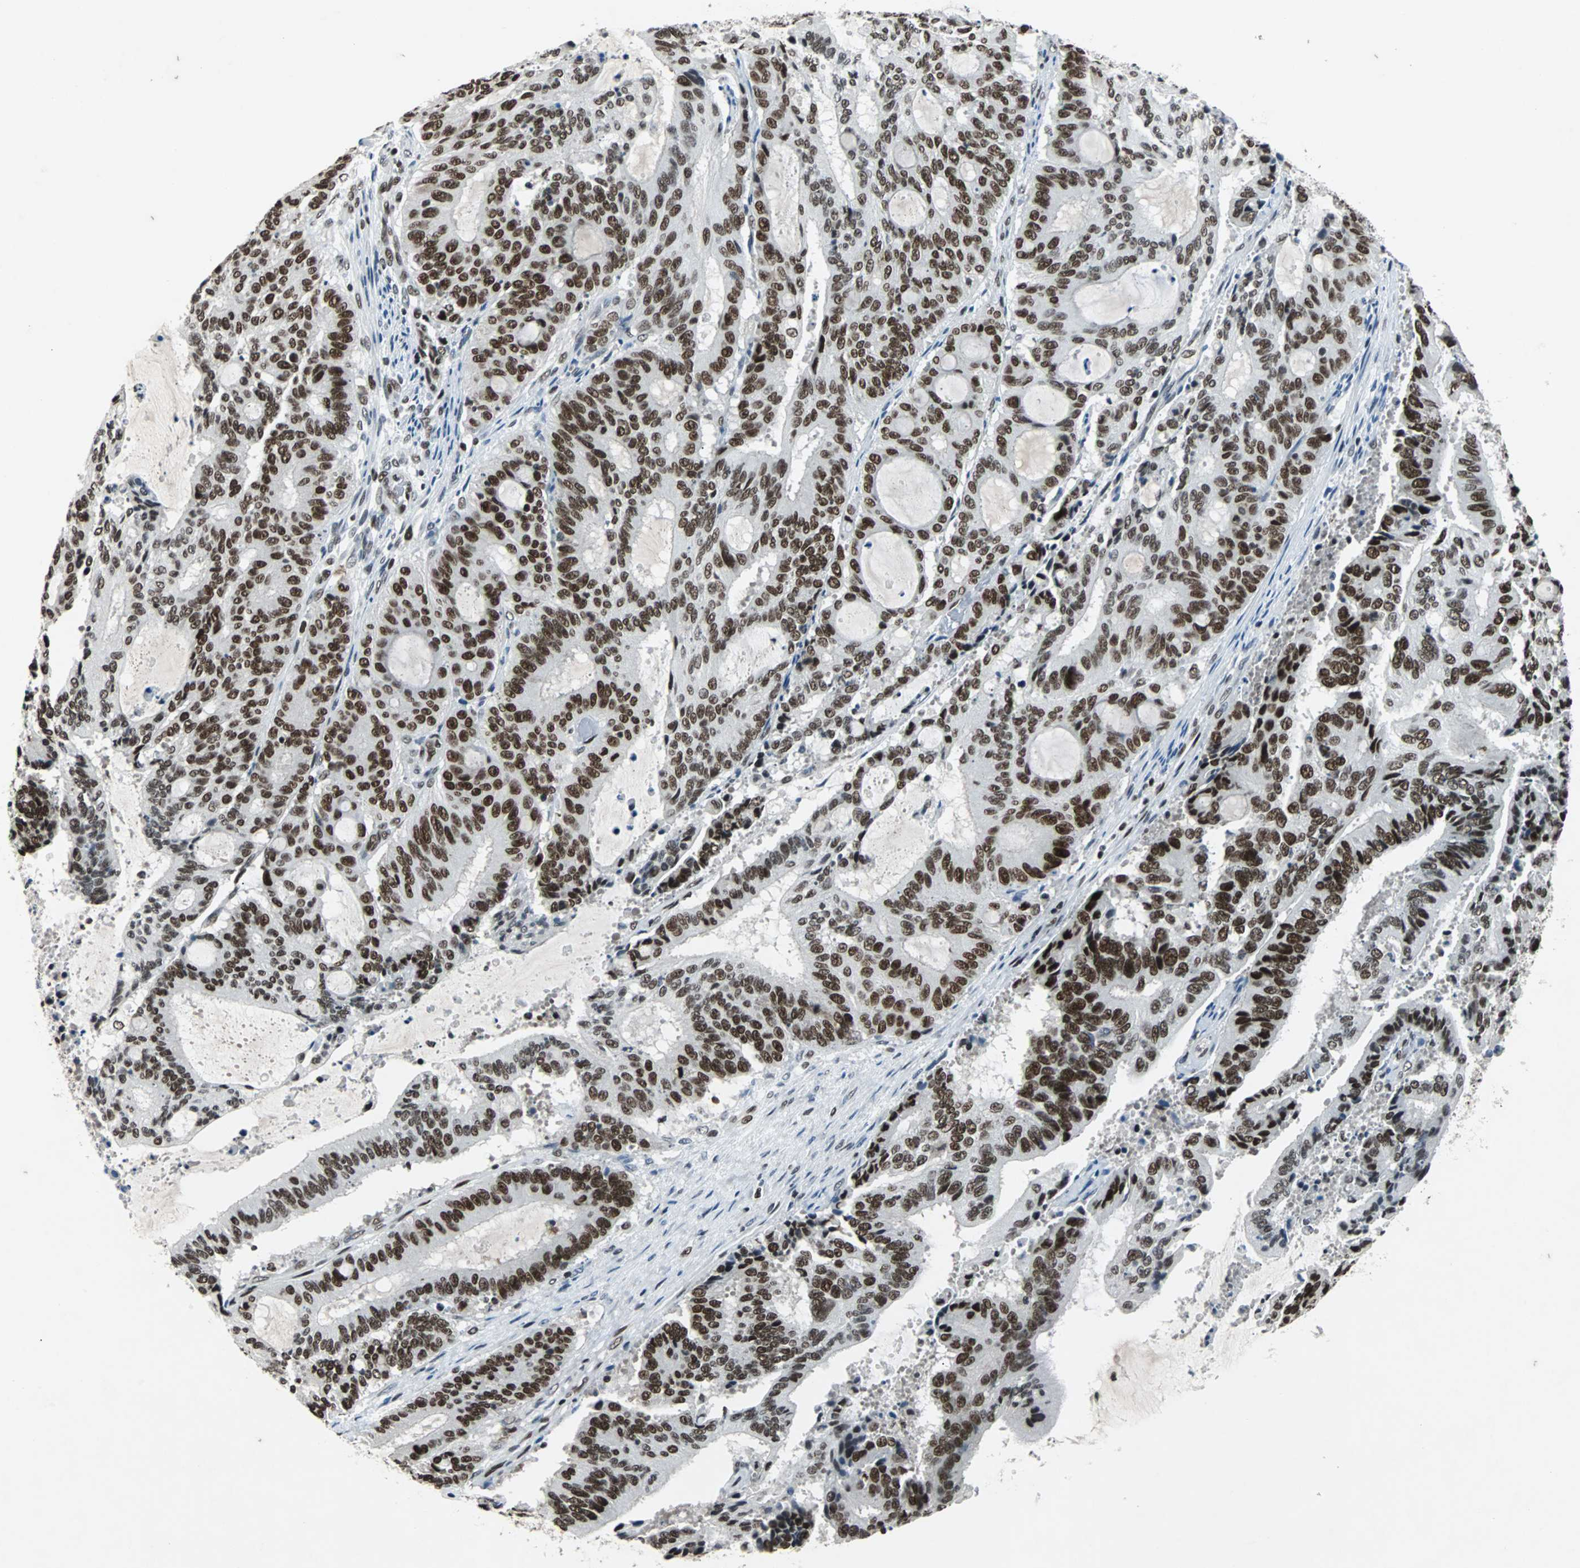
{"staining": {"intensity": "strong", "quantity": ">75%", "location": "nuclear"}, "tissue": "liver cancer", "cell_type": "Tumor cells", "image_type": "cancer", "snomed": [{"axis": "morphology", "description": "Cholangiocarcinoma"}, {"axis": "topography", "description": "Liver"}], "caption": "The immunohistochemical stain shows strong nuclear staining in tumor cells of liver cancer (cholangiocarcinoma) tissue. (DAB (3,3'-diaminobenzidine) = brown stain, brightfield microscopy at high magnification).", "gene": "GATAD2A", "patient": {"sex": "female", "age": 73}}